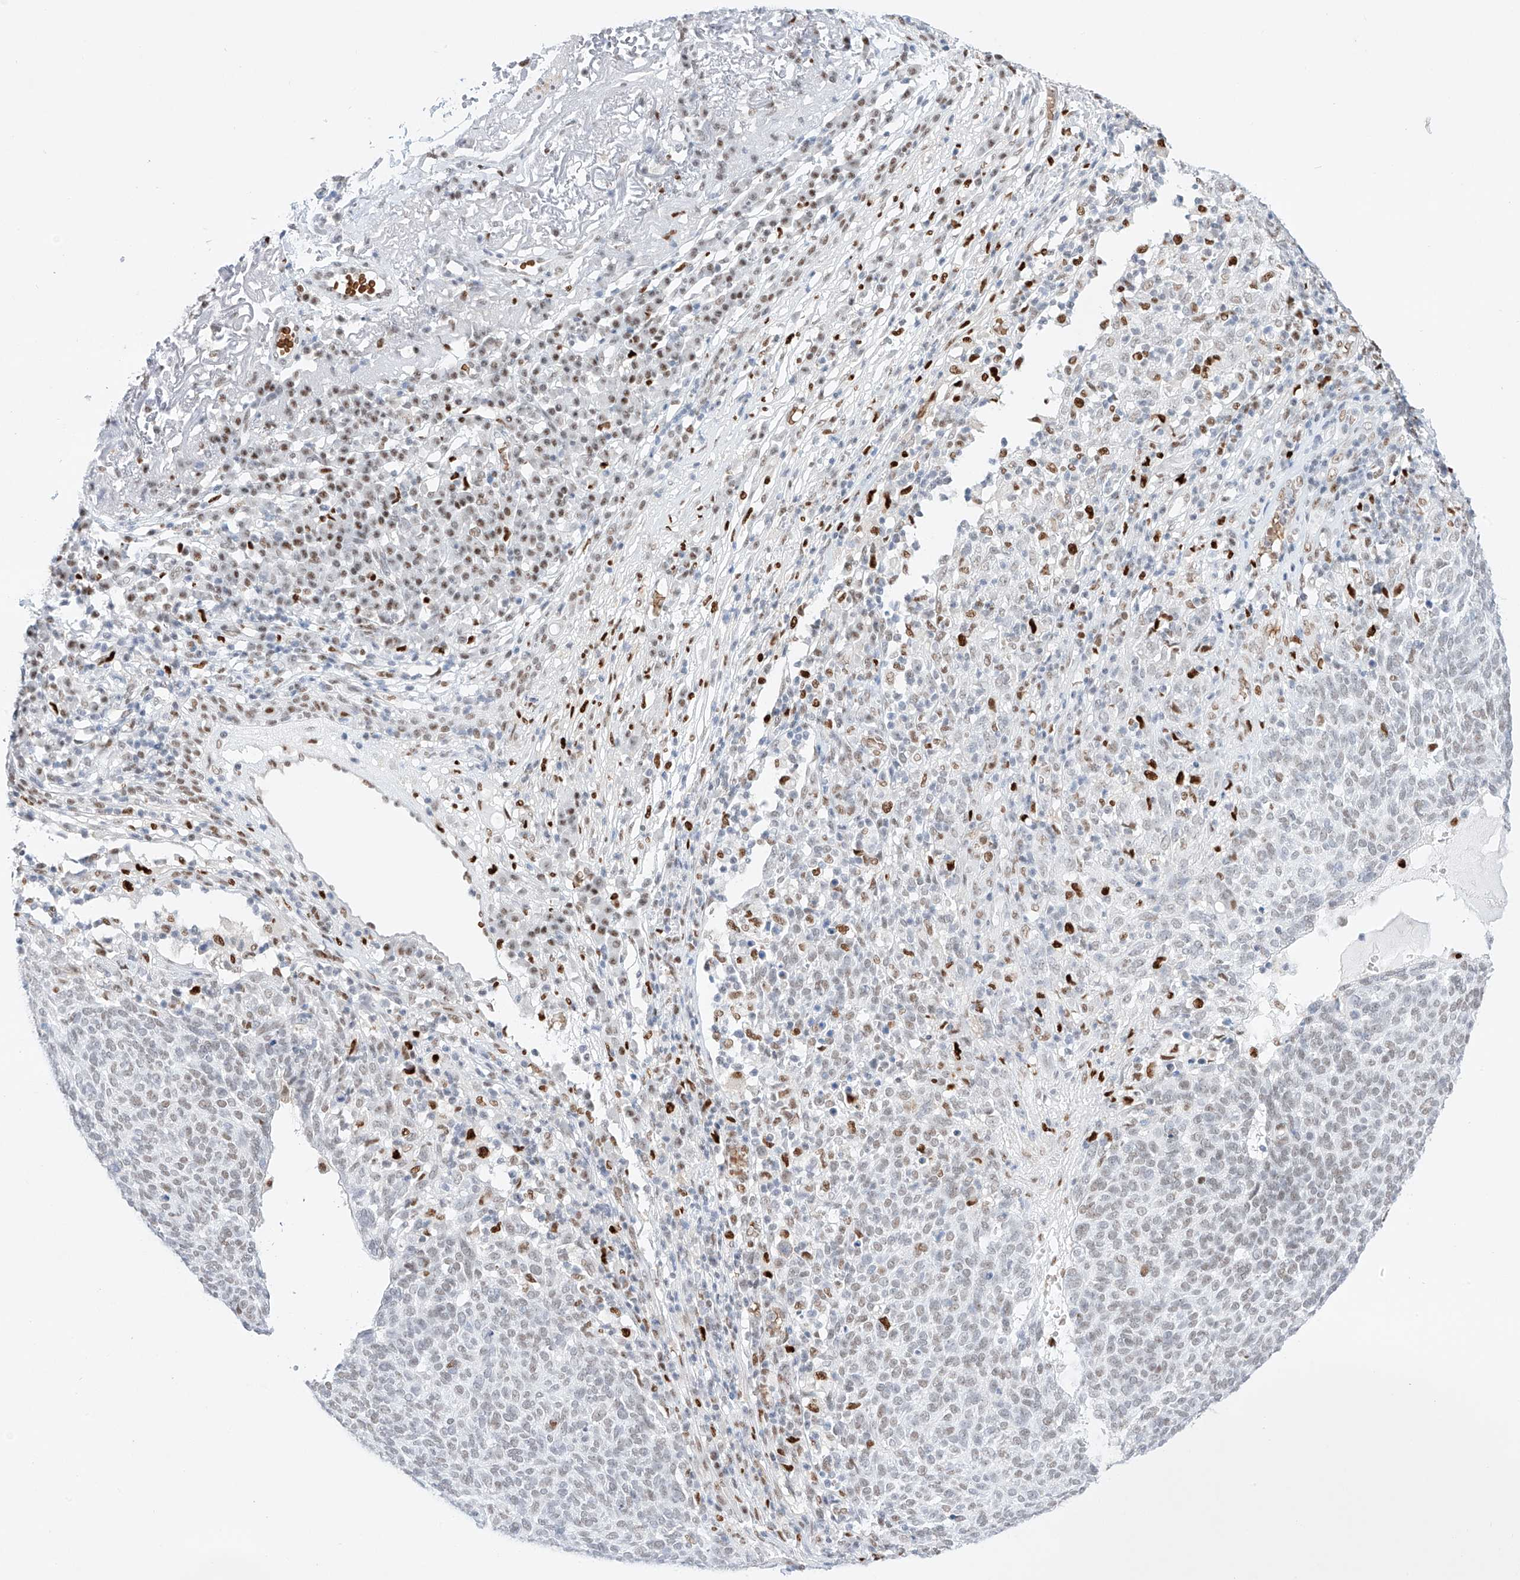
{"staining": {"intensity": "weak", "quantity": "<25%", "location": "nuclear"}, "tissue": "skin cancer", "cell_type": "Tumor cells", "image_type": "cancer", "snomed": [{"axis": "morphology", "description": "Squamous cell carcinoma, NOS"}, {"axis": "topography", "description": "Skin"}], "caption": "A high-resolution histopathology image shows immunohistochemistry staining of skin cancer, which demonstrates no significant staining in tumor cells. Nuclei are stained in blue.", "gene": "APIP", "patient": {"sex": "female", "age": 90}}